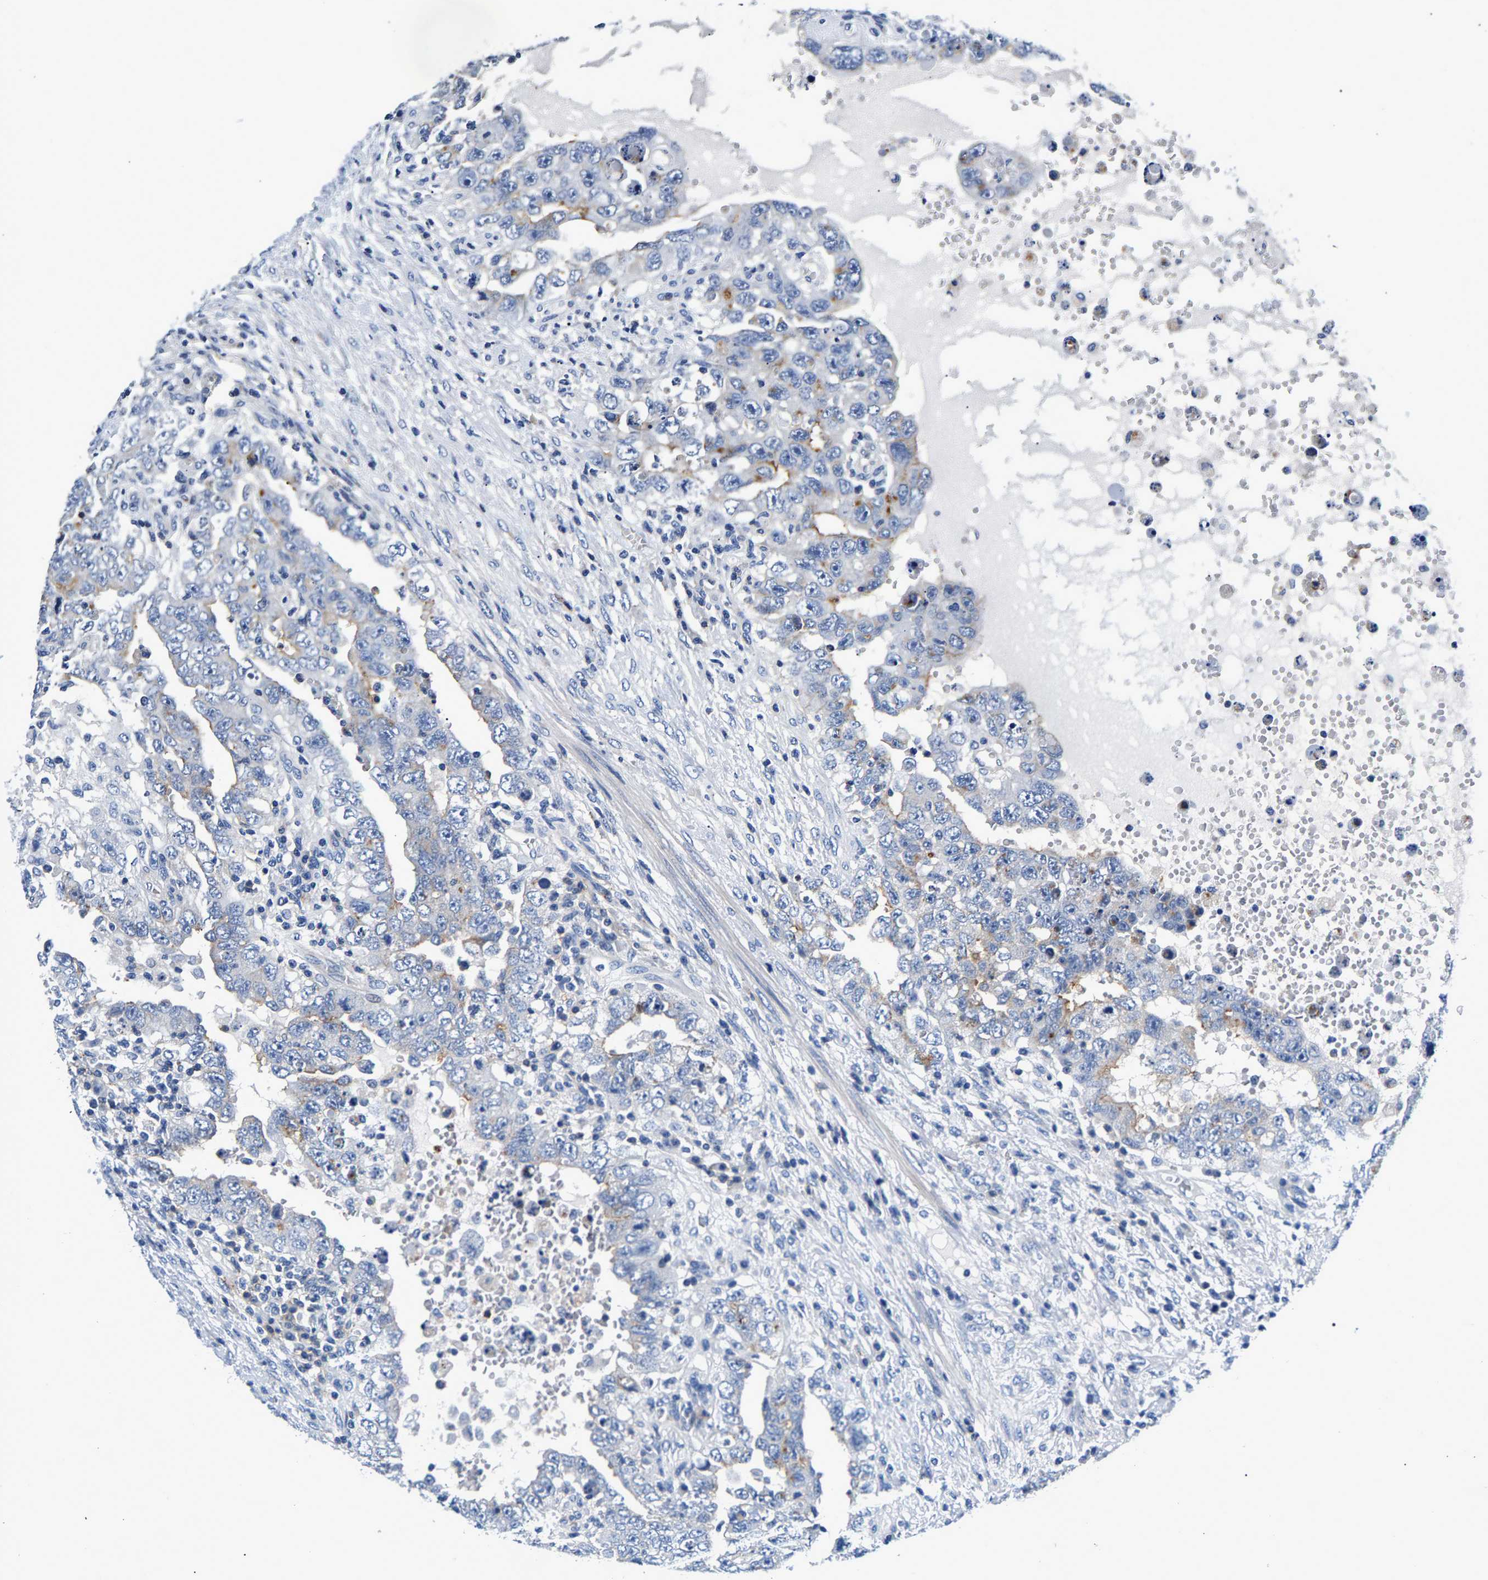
{"staining": {"intensity": "weak", "quantity": "<25%", "location": "cytoplasmic/membranous"}, "tissue": "testis cancer", "cell_type": "Tumor cells", "image_type": "cancer", "snomed": [{"axis": "morphology", "description": "Carcinoma, Embryonal, NOS"}, {"axis": "topography", "description": "Testis"}], "caption": "An image of human embryonal carcinoma (testis) is negative for staining in tumor cells.", "gene": "P2RY4", "patient": {"sex": "male", "age": 26}}